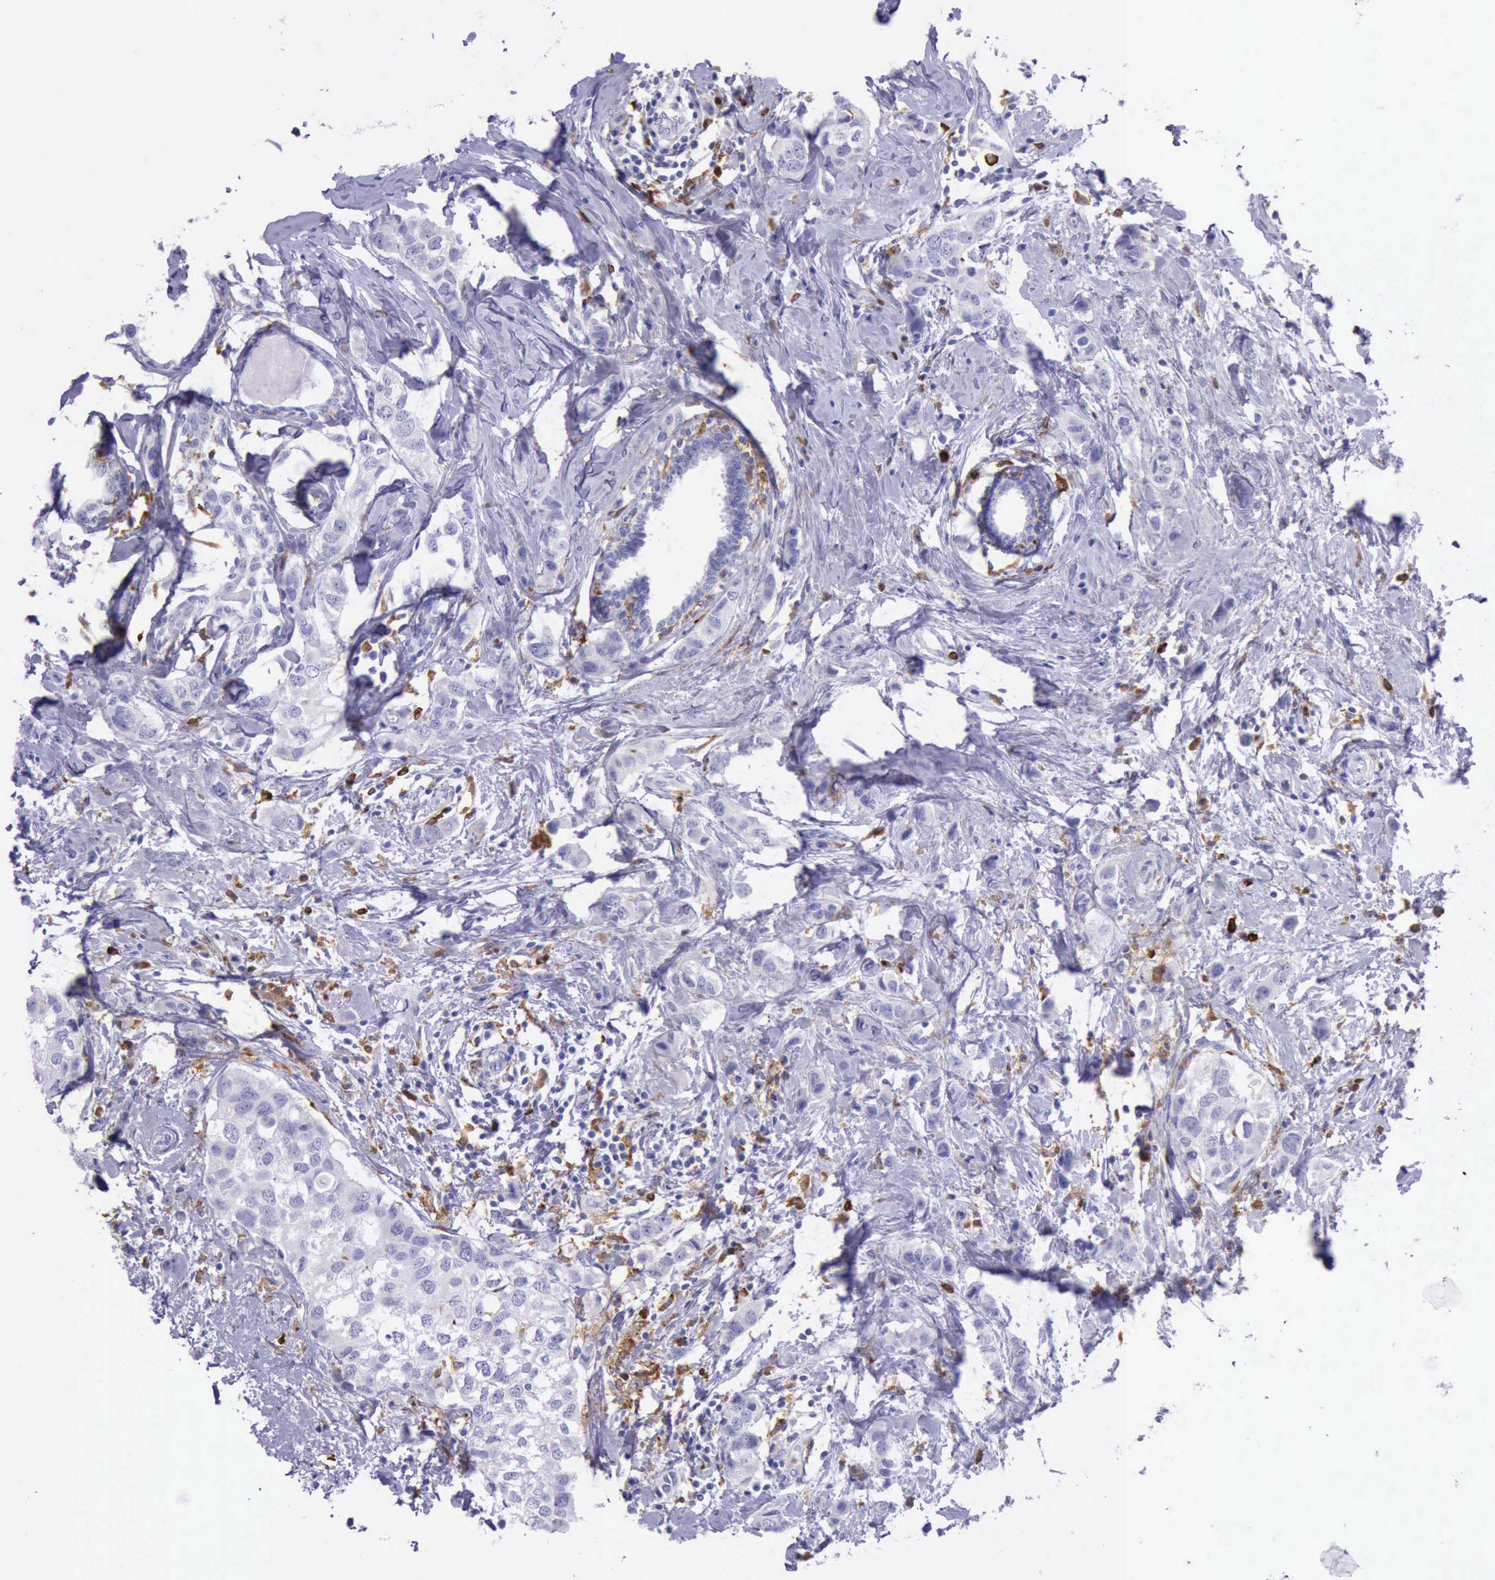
{"staining": {"intensity": "negative", "quantity": "none", "location": "none"}, "tissue": "breast cancer", "cell_type": "Tumor cells", "image_type": "cancer", "snomed": [{"axis": "morphology", "description": "Normal tissue, NOS"}, {"axis": "morphology", "description": "Duct carcinoma"}, {"axis": "topography", "description": "Breast"}], "caption": "Histopathology image shows no protein expression in tumor cells of breast cancer tissue.", "gene": "BTK", "patient": {"sex": "female", "age": 50}}